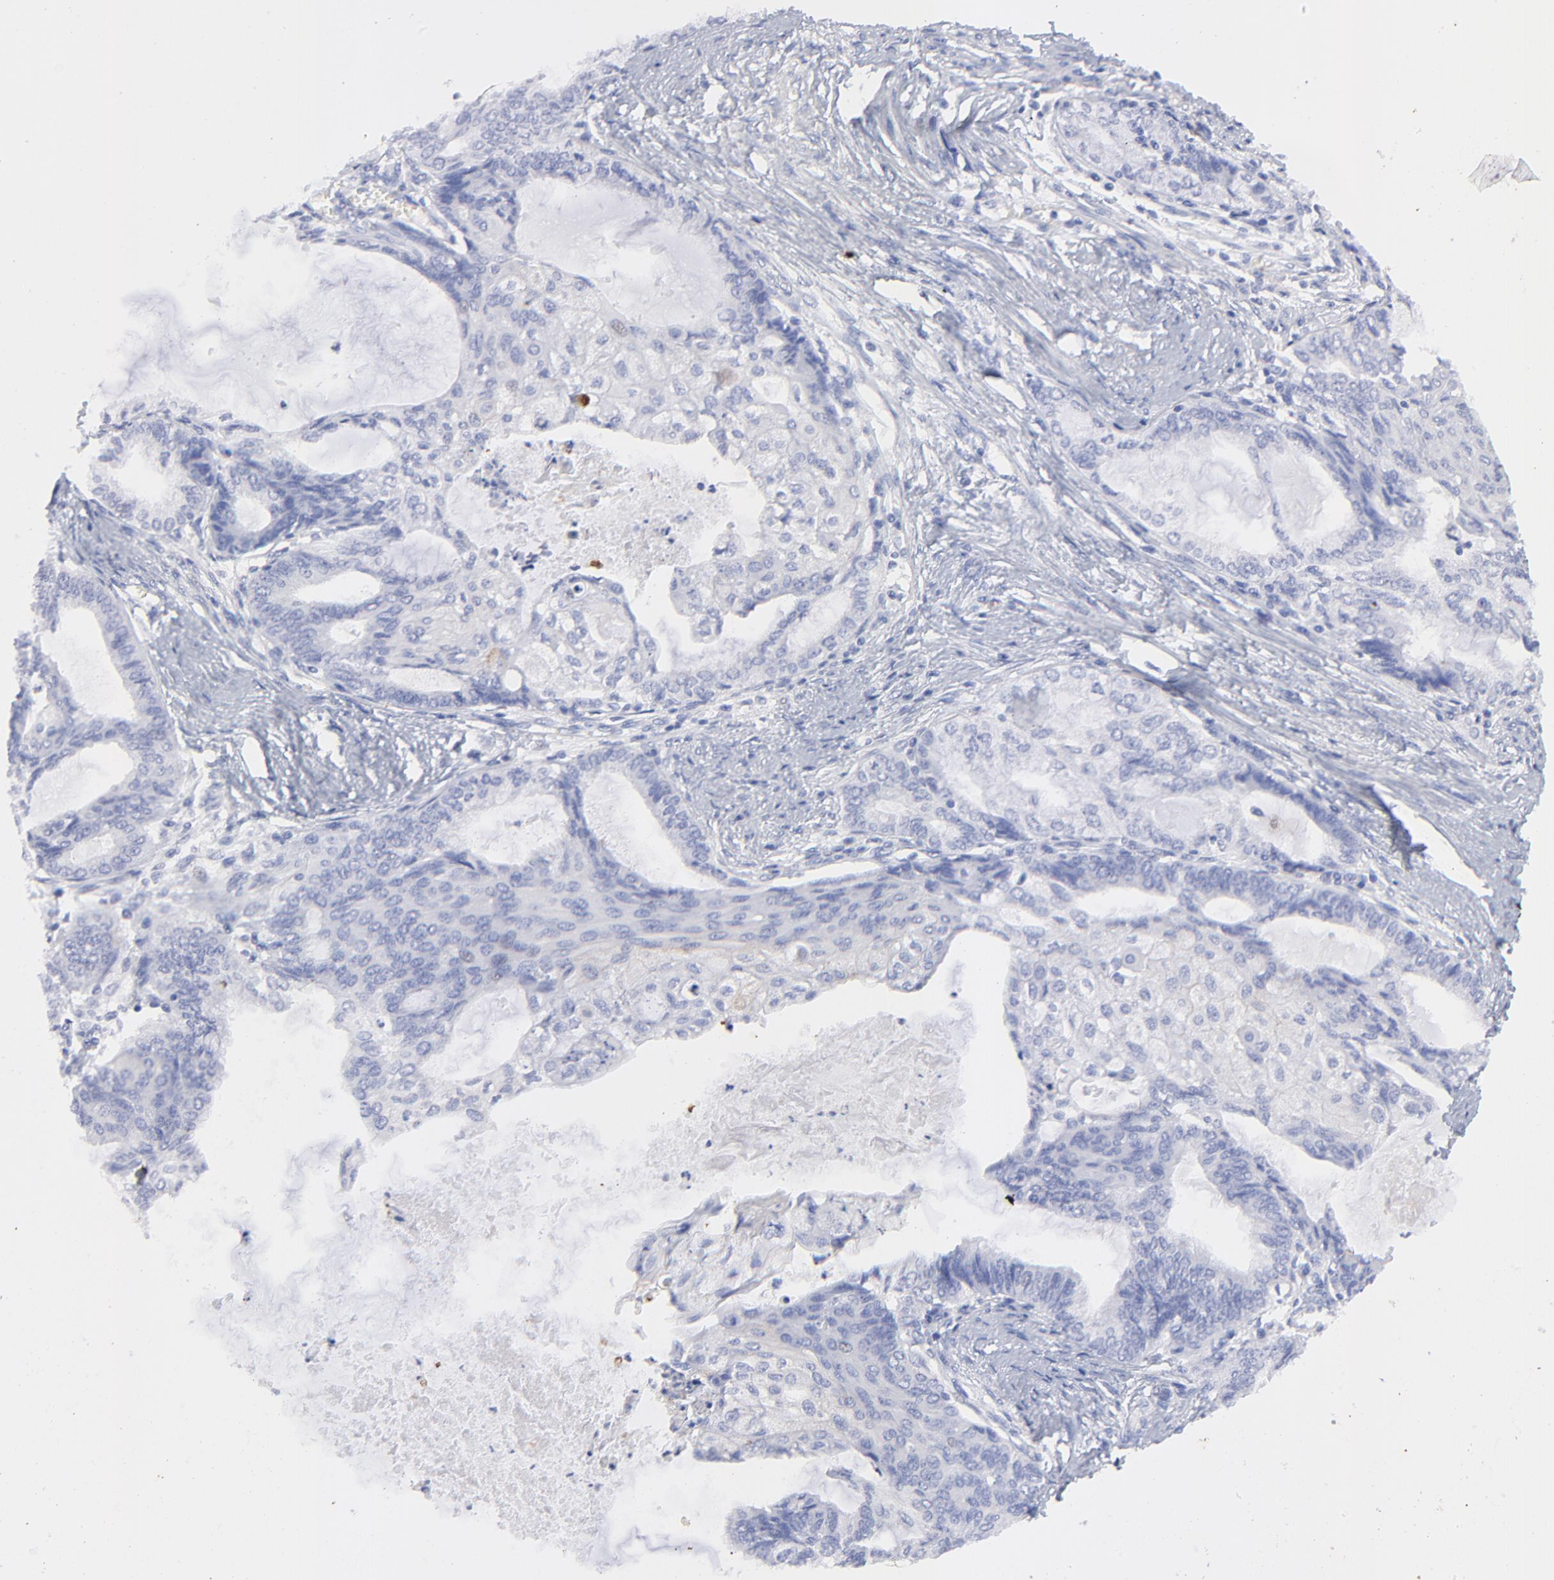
{"staining": {"intensity": "negative", "quantity": "none", "location": "none"}, "tissue": "endometrial cancer", "cell_type": "Tumor cells", "image_type": "cancer", "snomed": [{"axis": "morphology", "description": "Adenocarcinoma, NOS"}, {"axis": "topography", "description": "Endometrium"}], "caption": "A photomicrograph of human adenocarcinoma (endometrial) is negative for staining in tumor cells.", "gene": "HORMAD2", "patient": {"sex": "female", "age": 79}}